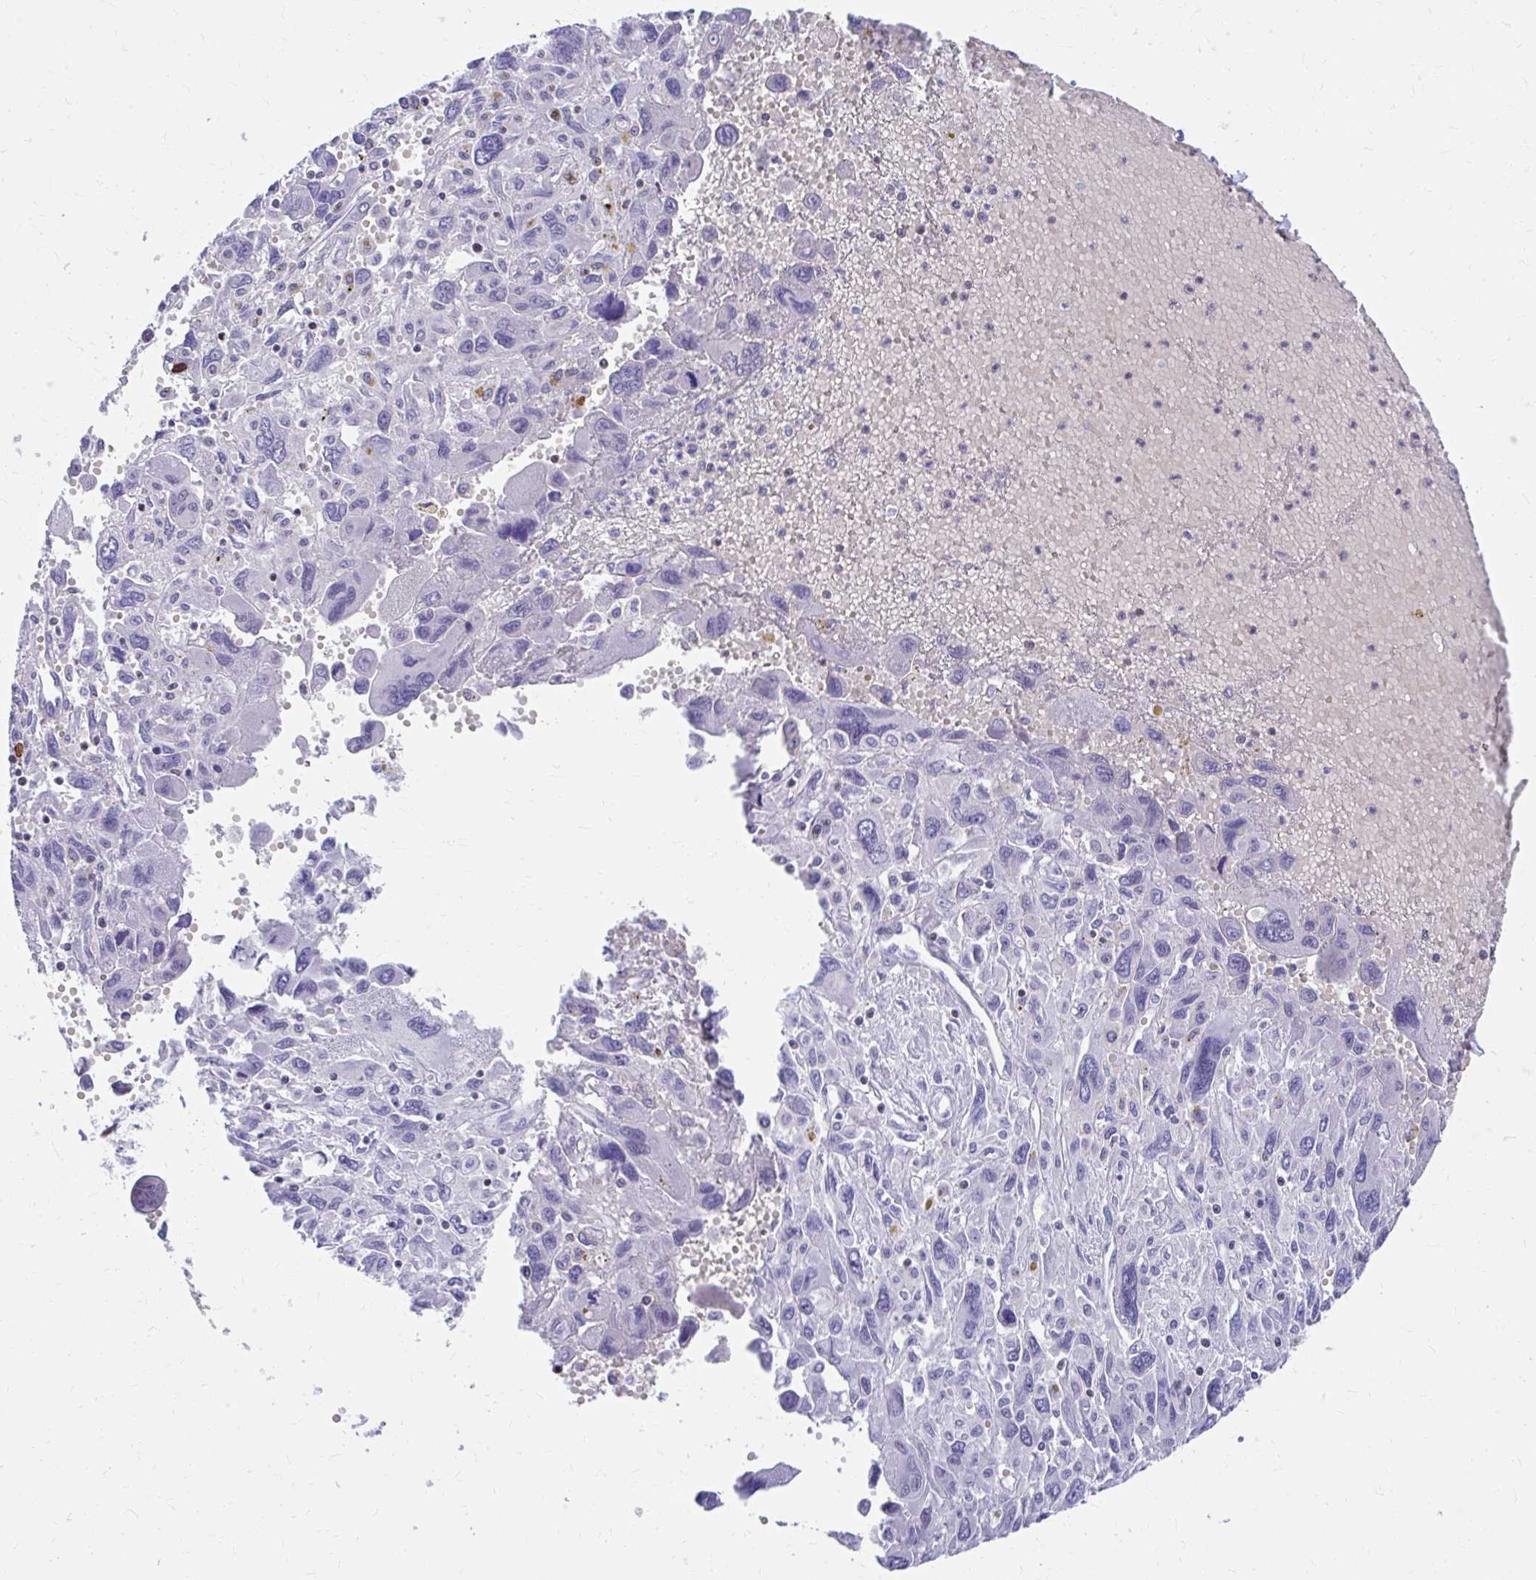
{"staining": {"intensity": "negative", "quantity": "none", "location": "none"}, "tissue": "pancreatic cancer", "cell_type": "Tumor cells", "image_type": "cancer", "snomed": [{"axis": "morphology", "description": "Adenocarcinoma, NOS"}, {"axis": "topography", "description": "Pancreas"}], "caption": "Tumor cells are negative for protein expression in human pancreatic adenocarcinoma.", "gene": "RUNX3", "patient": {"sex": "female", "age": 47}}